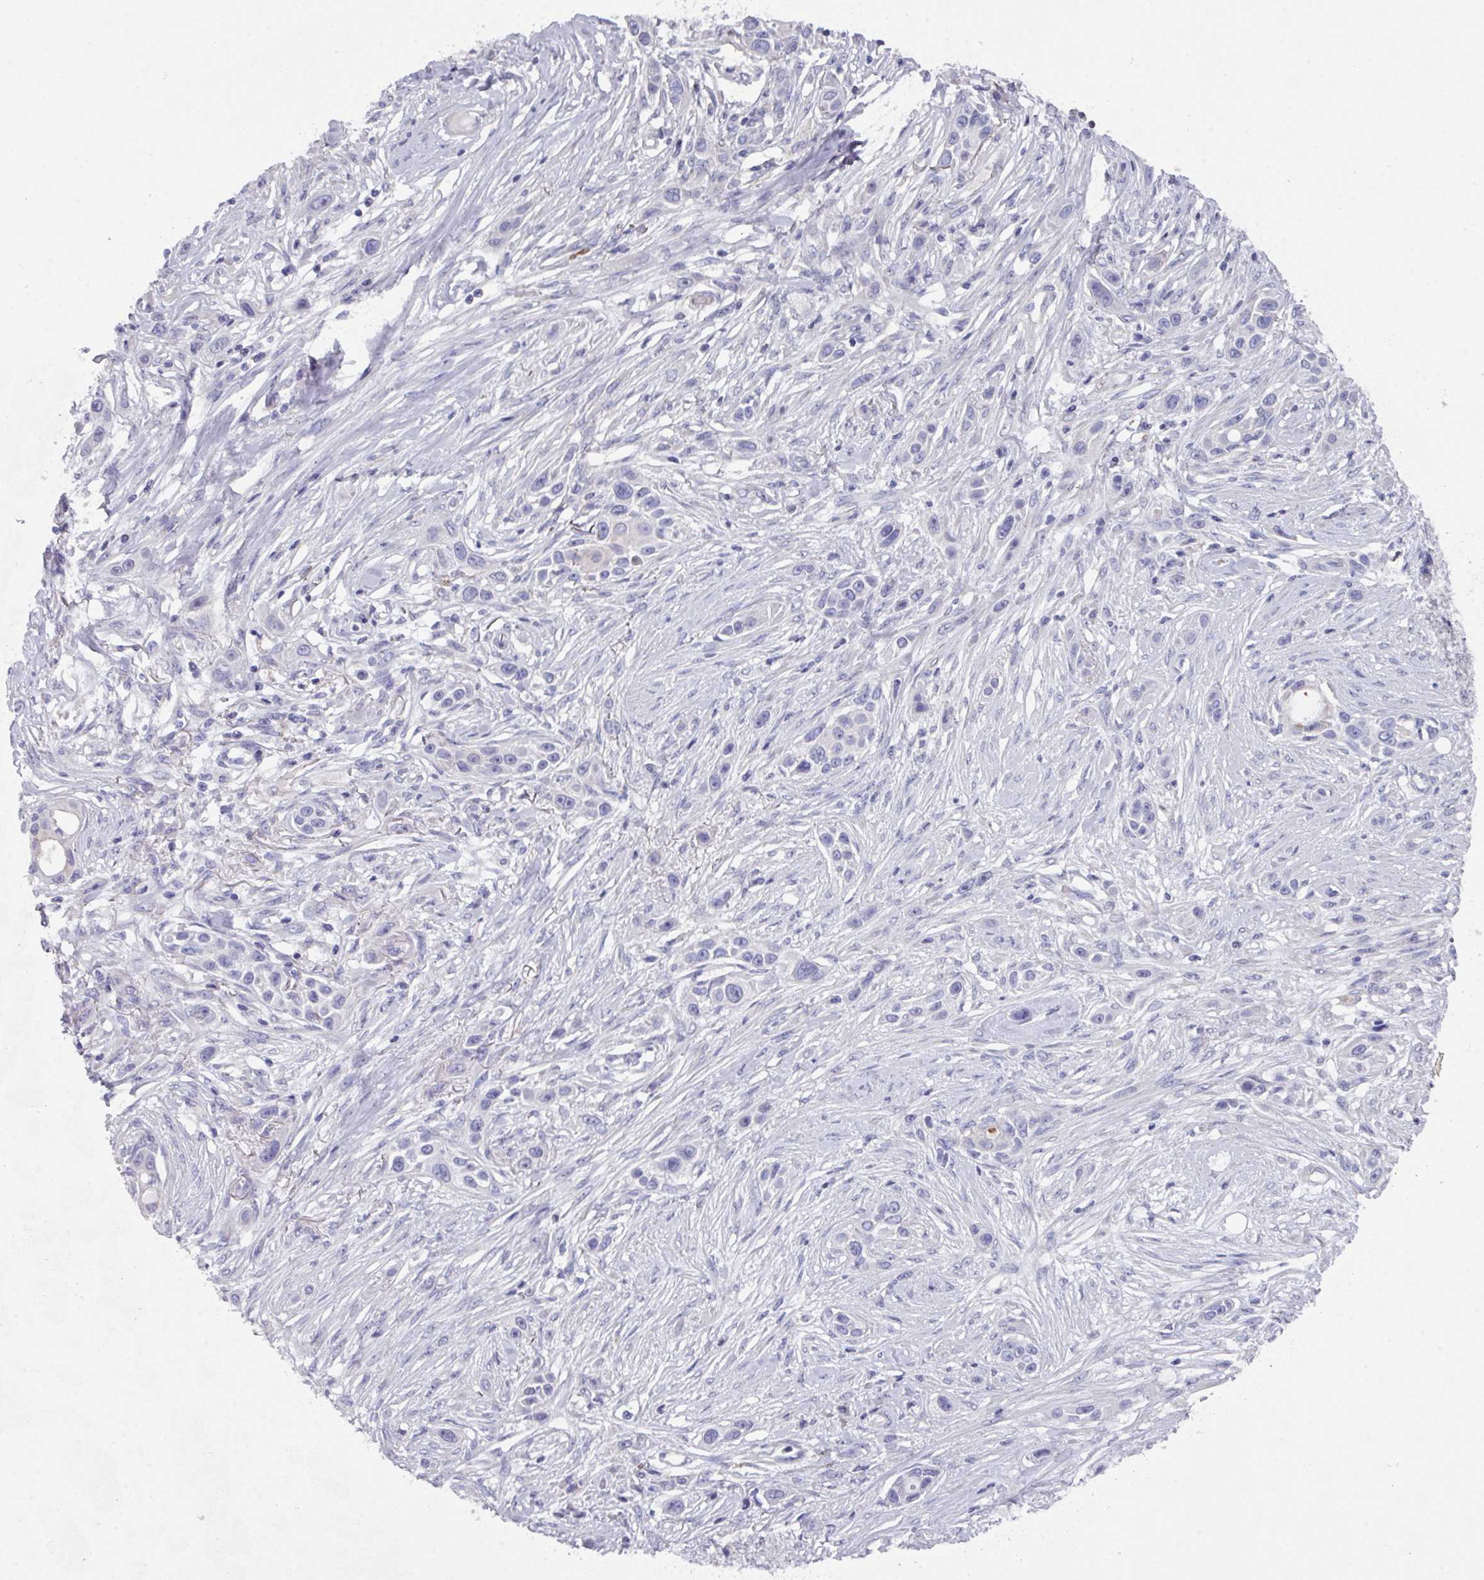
{"staining": {"intensity": "negative", "quantity": "none", "location": "none"}, "tissue": "skin cancer", "cell_type": "Tumor cells", "image_type": "cancer", "snomed": [{"axis": "morphology", "description": "Squamous cell carcinoma, NOS"}, {"axis": "topography", "description": "Skin"}], "caption": "Immunohistochemistry (IHC) of squamous cell carcinoma (skin) reveals no expression in tumor cells.", "gene": "DCAF12L2", "patient": {"sex": "female", "age": 69}}